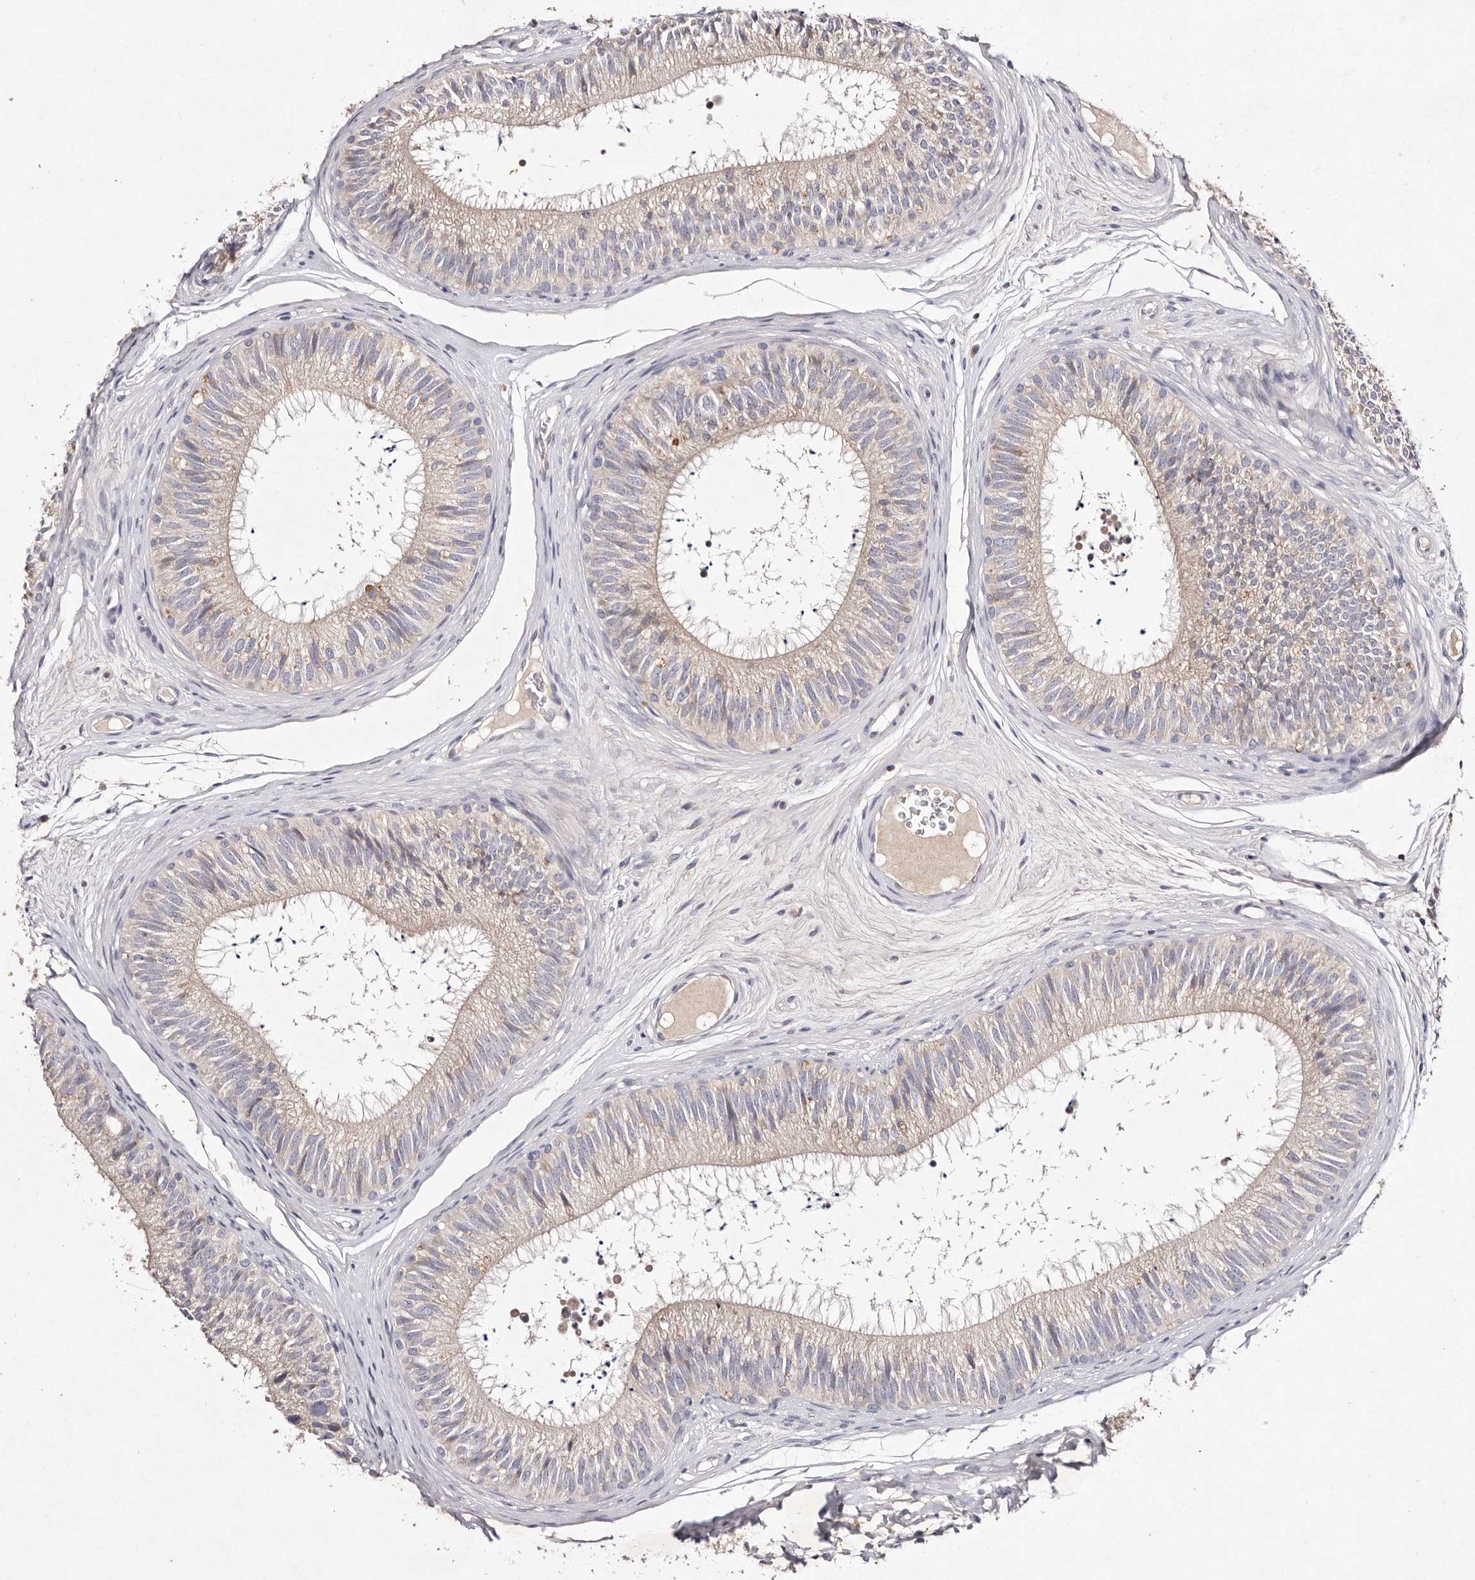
{"staining": {"intensity": "weak", "quantity": "<25%", "location": "cytoplasmic/membranous"}, "tissue": "epididymis", "cell_type": "Glandular cells", "image_type": "normal", "snomed": [{"axis": "morphology", "description": "Normal tissue, NOS"}, {"axis": "topography", "description": "Epididymis"}], "caption": "DAB (3,3'-diaminobenzidine) immunohistochemical staining of unremarkable human epididymis shows no significant staining in glandular cells. (Stains: DAB immunohistochemistry (IHC) with hematoxylin counter stain, Microscopy: brightfield microscopy at high magnification).", "gene": "TSC2", "patient": {"sex": "male", "age": 29}}